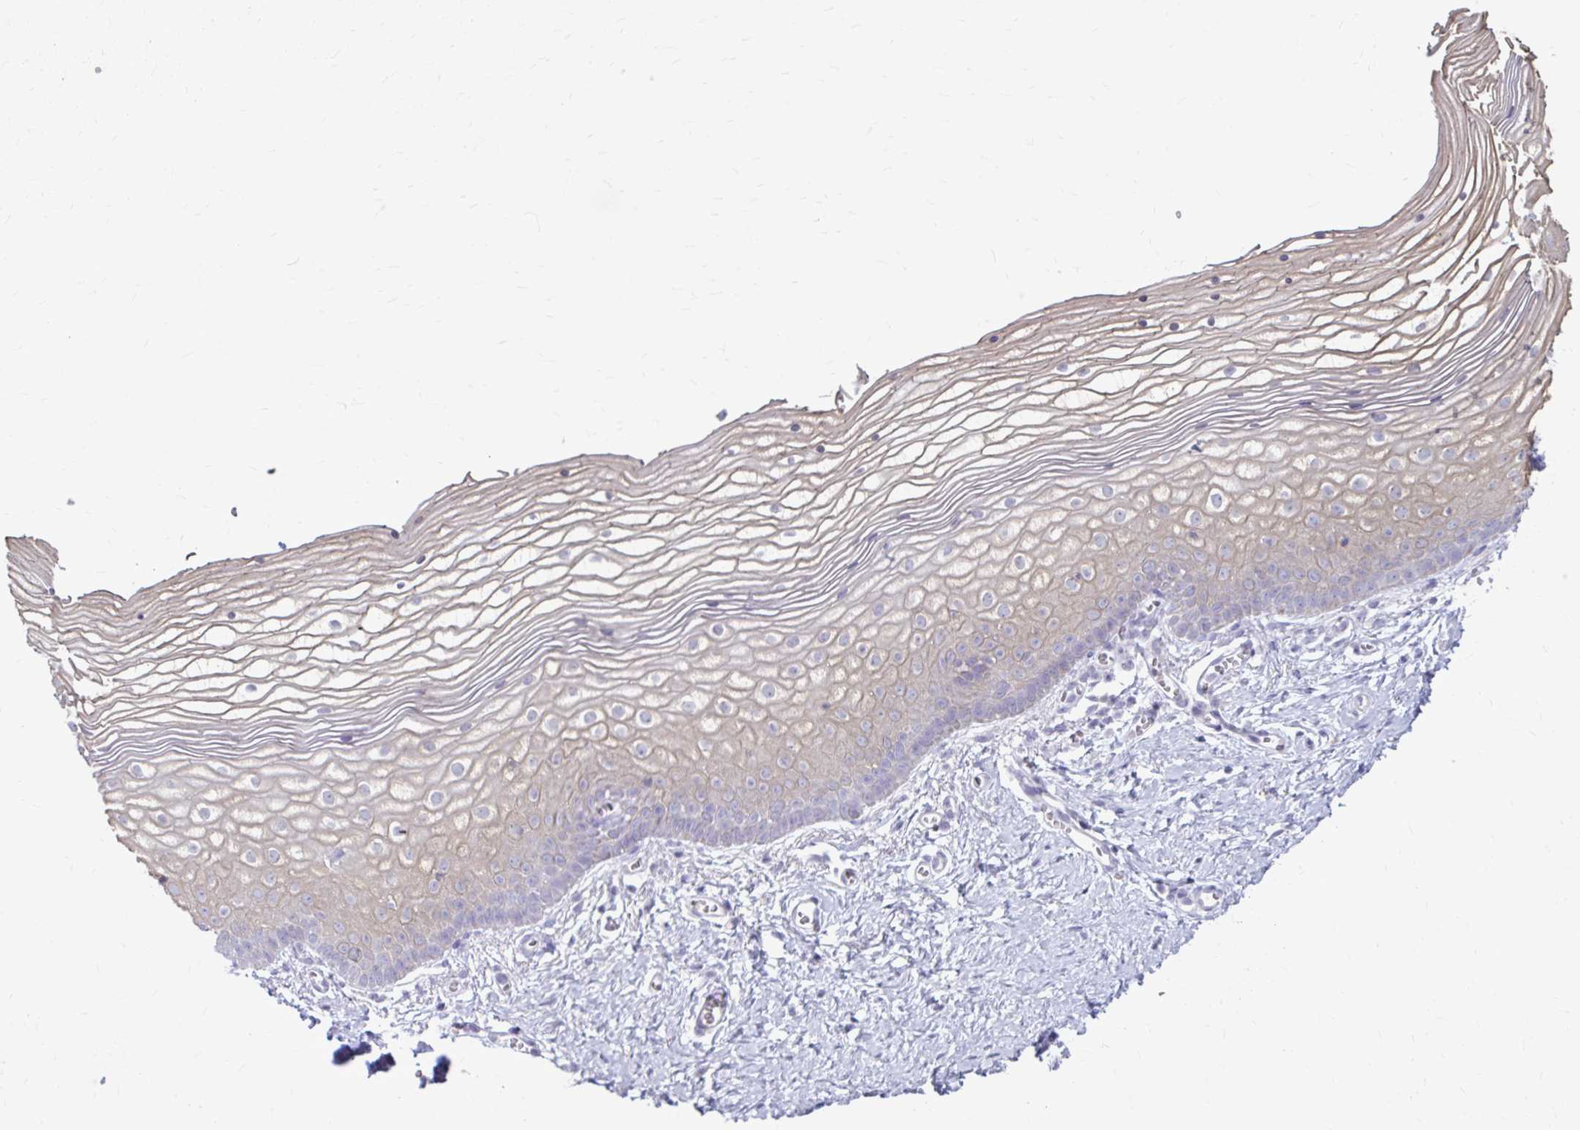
{"staining": {"intensity": "weak", "quantity": "25%-75%", "location": "cytoplasmic/membranous"}, "tissue": "vagina", "cell_type": "Squamous epithelial cells", "image_type": "normal", "snomed": [{"axis": "morphology", "description": "Normal tissue, NOS"}, {"axis": "topography", "description": "Vagina"}], "caption": "A brown stain highlights weak cytoplasmic/membranous positivity of a protein in squamous epithelial cells of unremarkable vagina.", "gene": "MSMO1", "patient": {"sex": "female", "age": 56}}